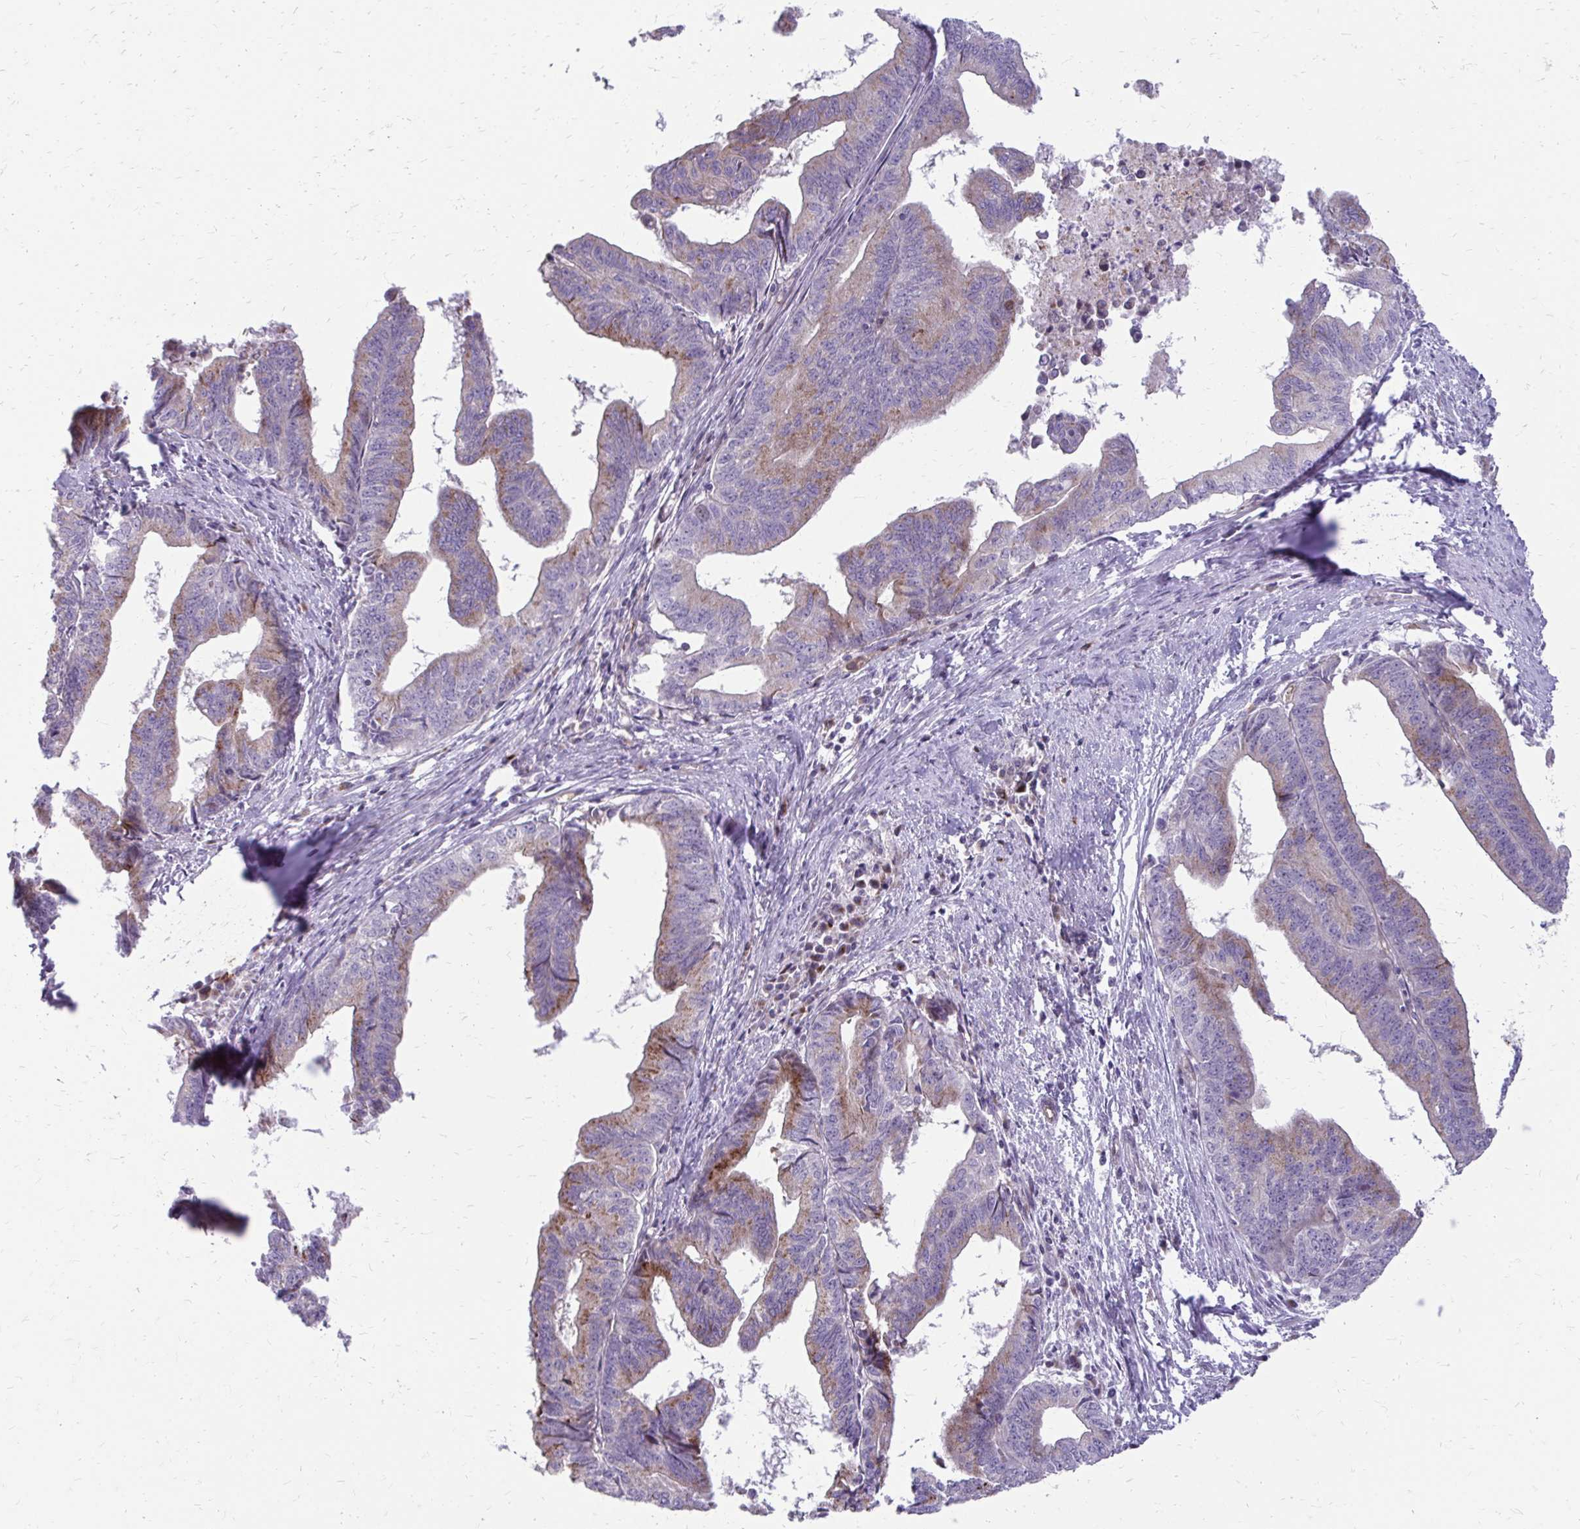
{"staining": {"intensity": "moderate", "quantity": "25%-75%", "location": "cytoplasmic/membranous"}, "tissue": "endometrial cancer", "cell_type": "Tumor cells", "image_type": "cancer", "snomed": [{"axis": "morphology", "description": "Adenocarcinoma, NOS"}, {"axis": "topography", "description": "Endometrium"}], "caption": "Endometrial adenocarcinoma stained with immunohistochemistry demonstrates moderate cytoplasmic/membranous positivity in about 25%-75% of tumor cells.", "gene": "FUNDC2", "patient": {"sex": "female", "age": 65}}